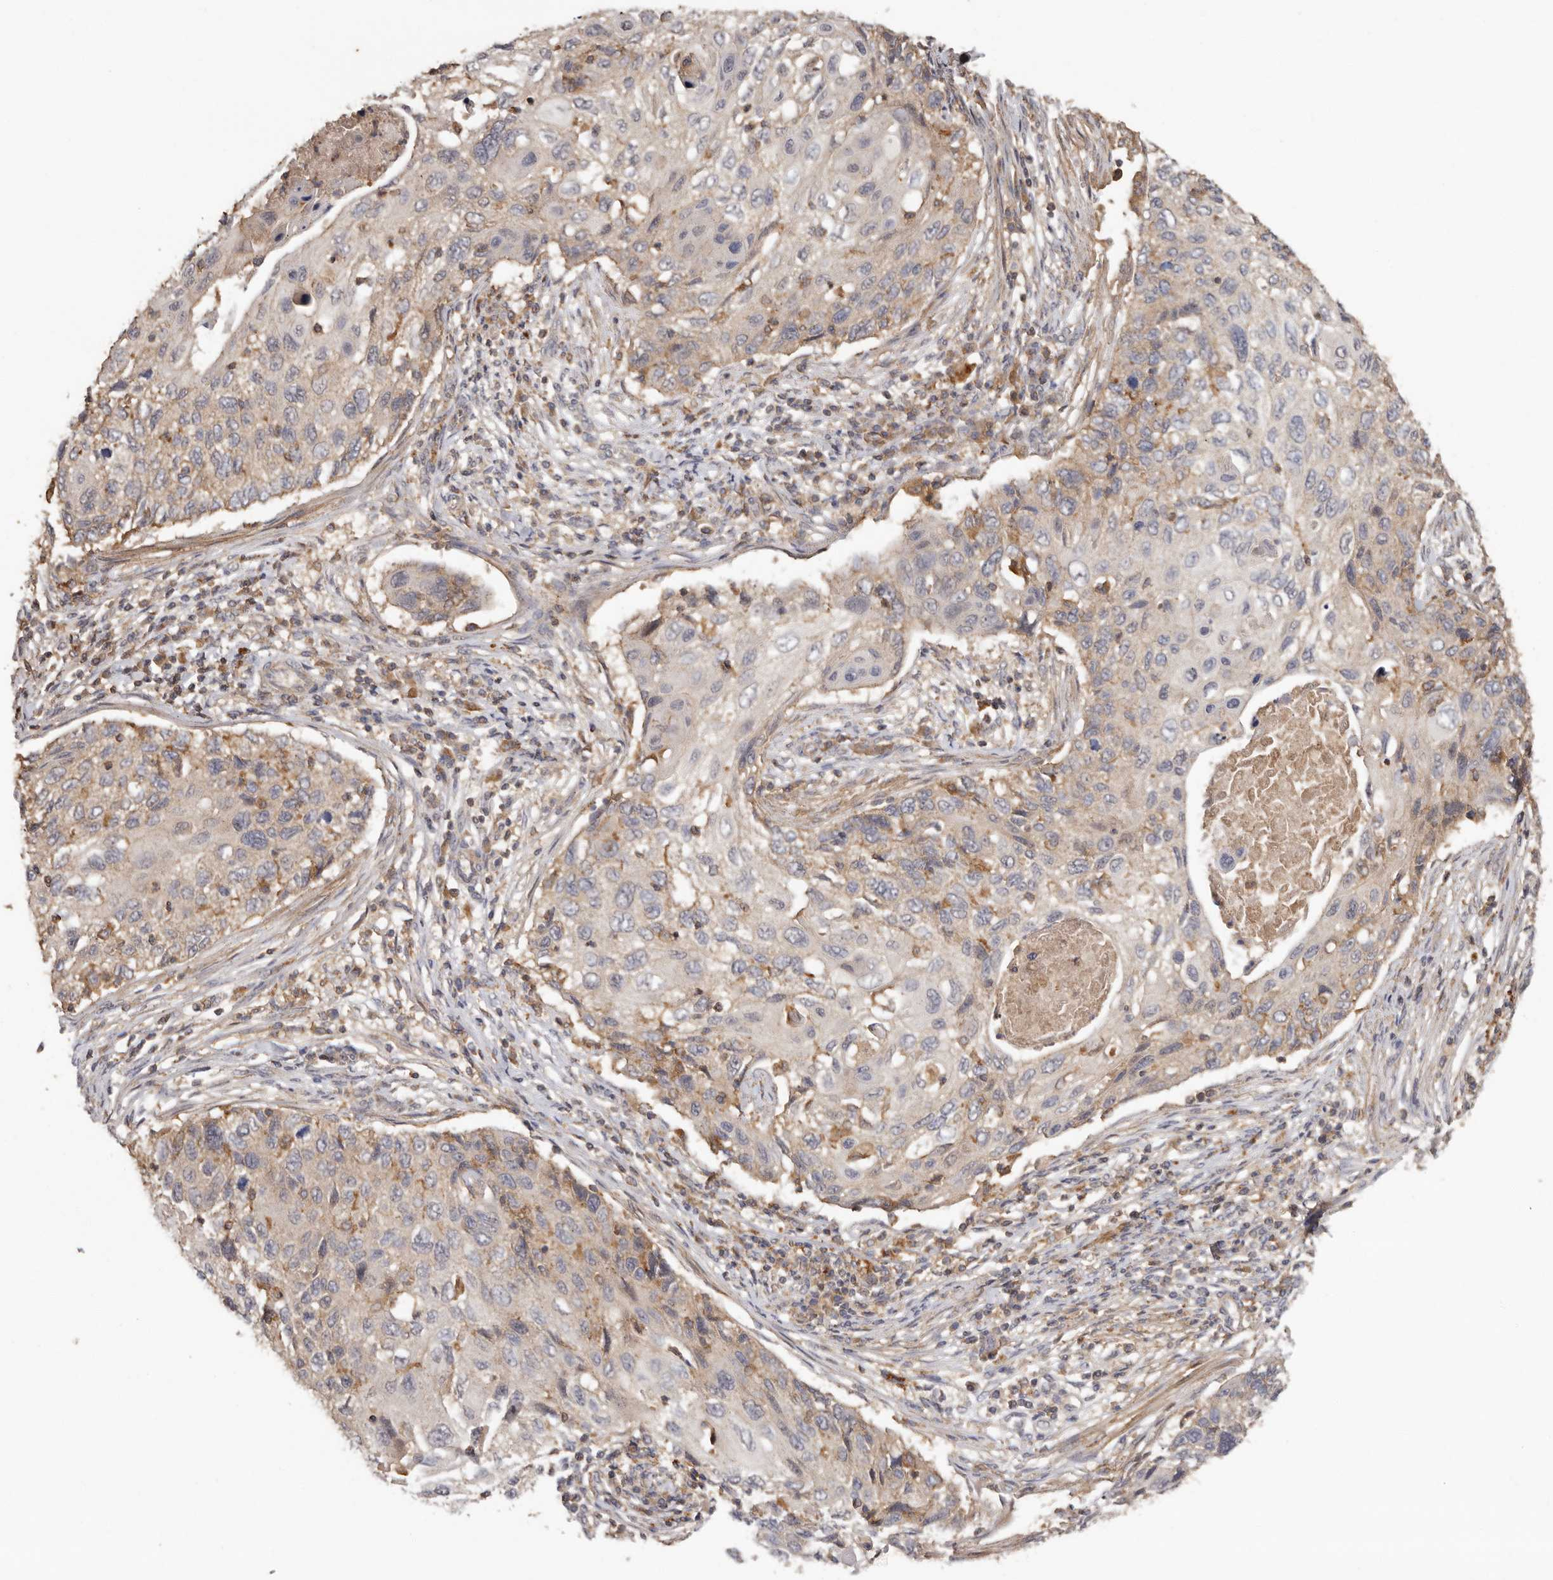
{"staining": {"intensity": "negative", "quantity": "none", "location": "none"}, "tissue": "cervical cancer", "cell_type": "Tumor cells", "image_type": "cancer", "snomed": [{"axis": "morphology", "description": "Squamous cell carcinoma, NOS"}, {"axis": "topography", "description": "Cervix"}], "caption": "Immunohistochemical staining of human cervical squamous cell carcinoma reveals no significant expression in tumor cells.", "gene": "RWDD1", "patient": {"sex": "female", "age": 70}}